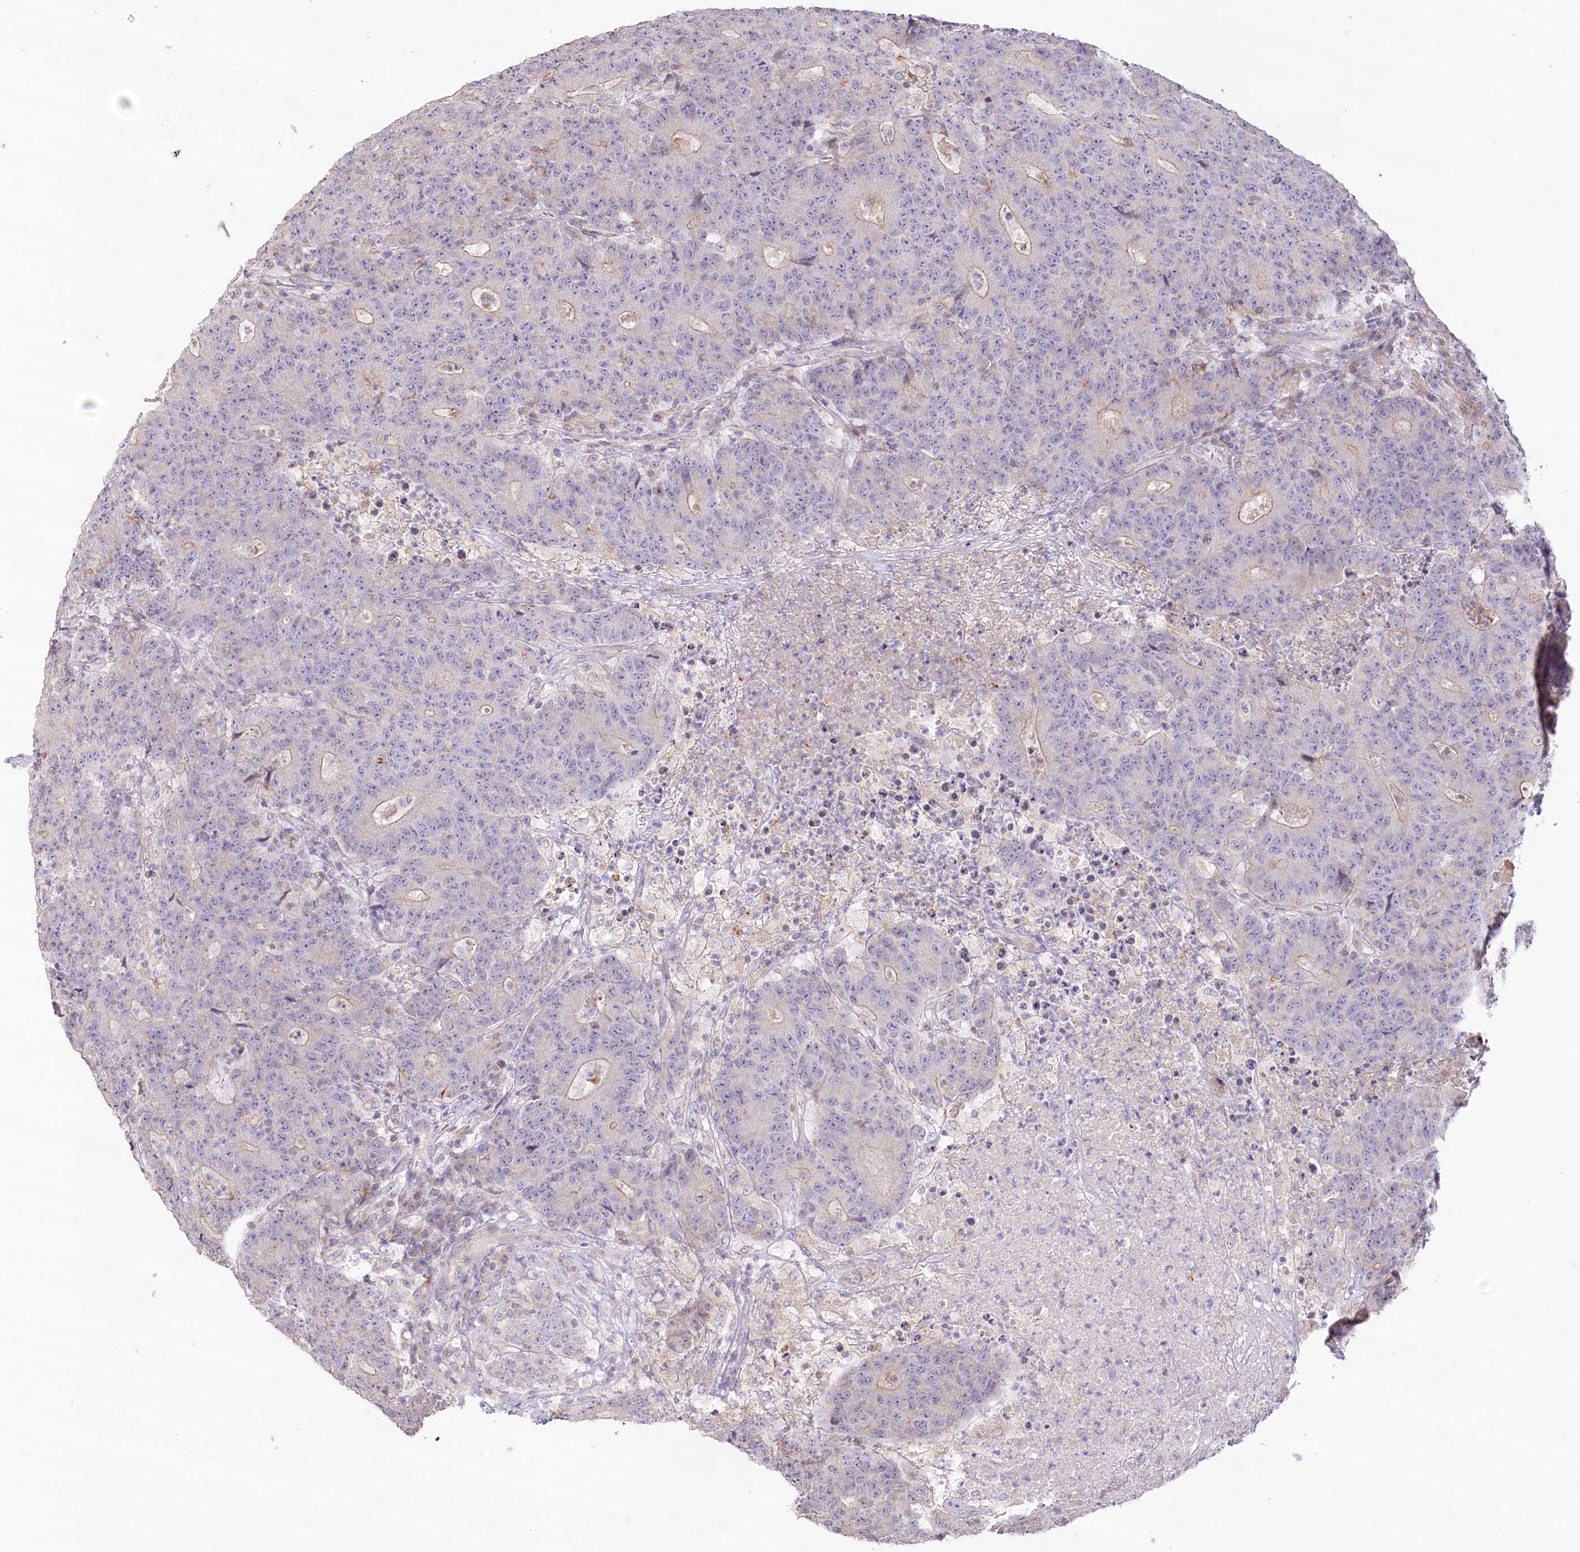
{"staining": {"intensity": "negative", "quantity": "none", "location": "none"}, "tissue": "colorectal cancer", "cell_type": "Tumor cells", "image_type": "cancer", "snomed": [{"axis": "morphology", "description": "Adenocarcinoma, NOS"}, {"axis": "topography", "description": "Colon"}], "caption": "The image exhibits no staining of tumor cells in adenocarcinoma (colorectal).", "gene": "SLC6A11", "patient": {"sex": "female", "age": 75}}